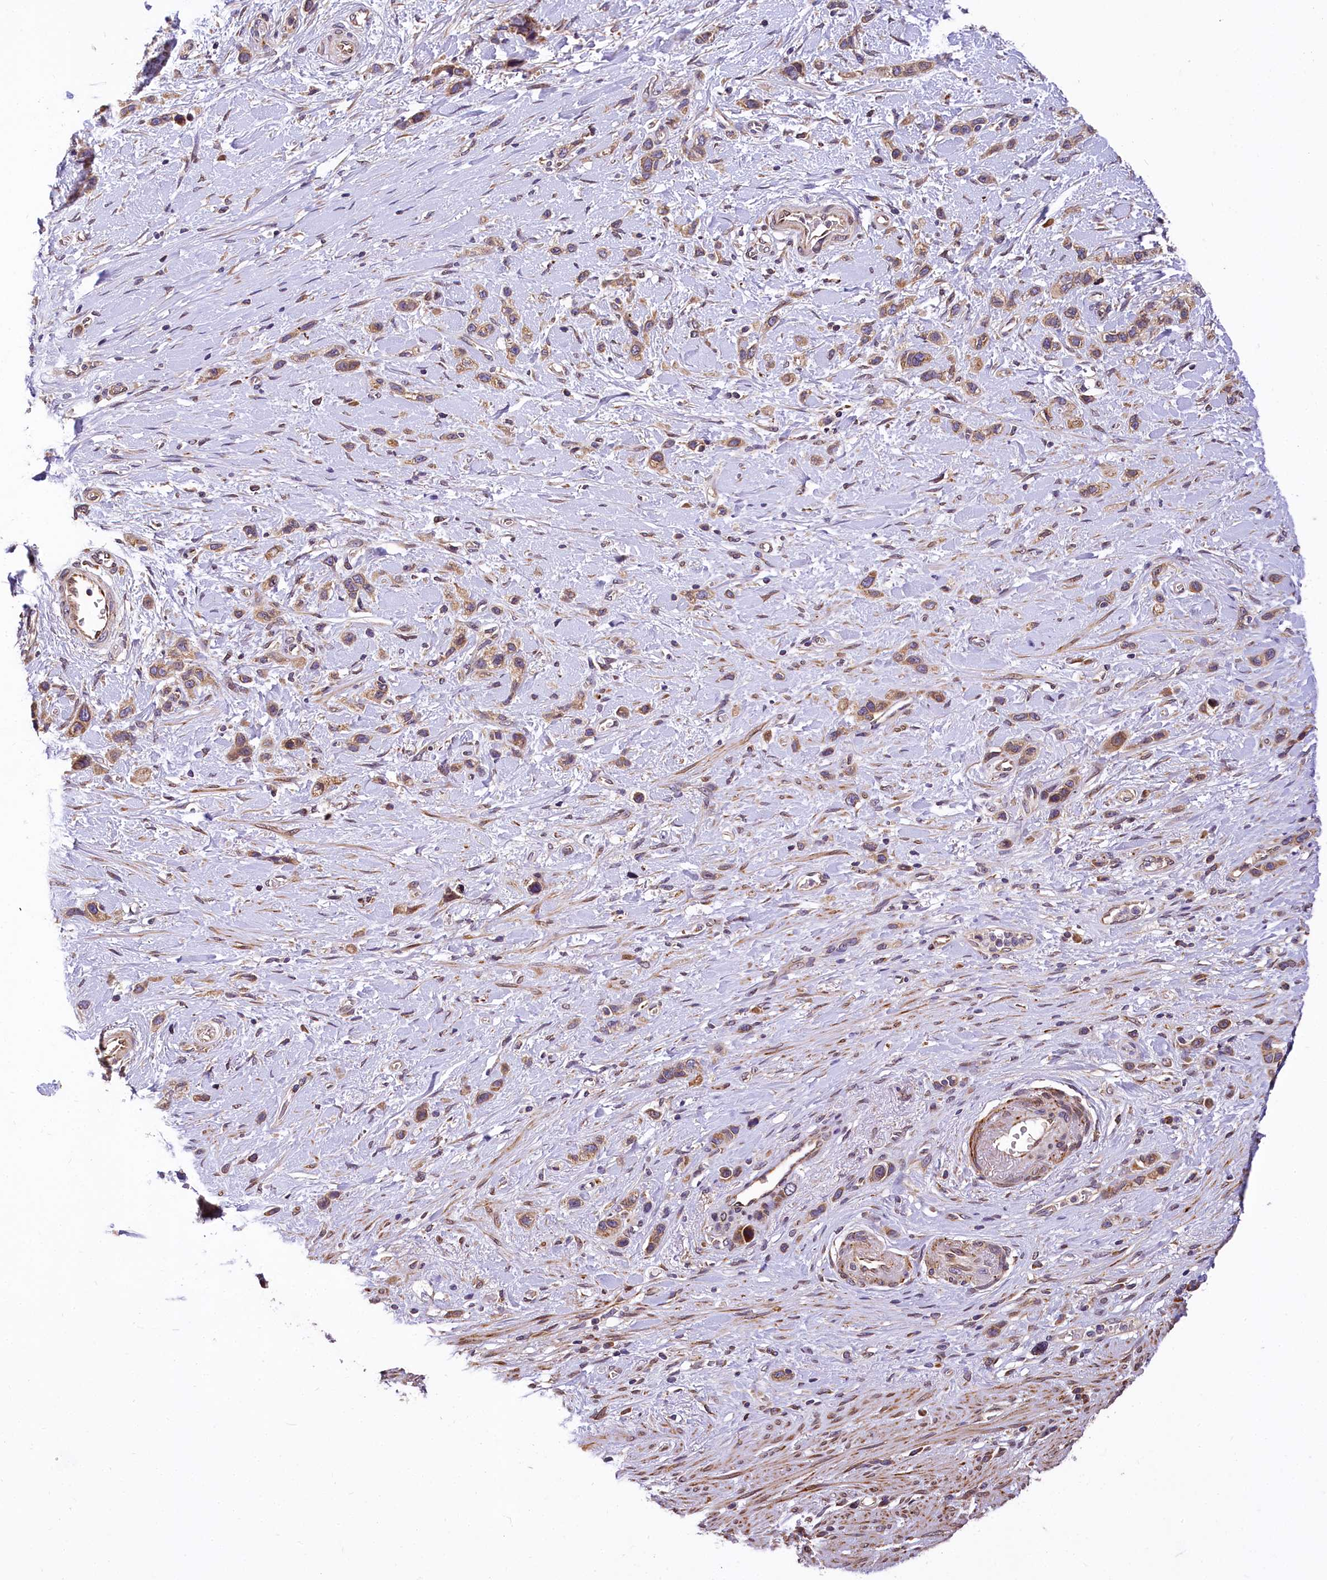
{"staining": {"intensity": "moderate", "quantity": ">75%", "location": "cytoplasmic/membranous"}, "tissue": "stomach cancer", "cell_type": "Tumor cells", "image_type": "cancer", "snomed": [{"axis": "morphology", "description": "Adenocarcinoma, NOS"}, {"axis": "morphology", "description": "Adenocarcinoma, High grade"}, {"axis": "topography", "description": "Stomach, upper"}, {"axis": "topography", "description": "Stomach, lower"}], "caption": "An image of stomach cancer stained for a protein reveals moderate cytoplasmic/membranous brown staining in tumor cells. (IHC, brightfield microscopy, high magnification).", "gene": "SUPV3L1", "patient": {"sex": "female", "age": 65}}